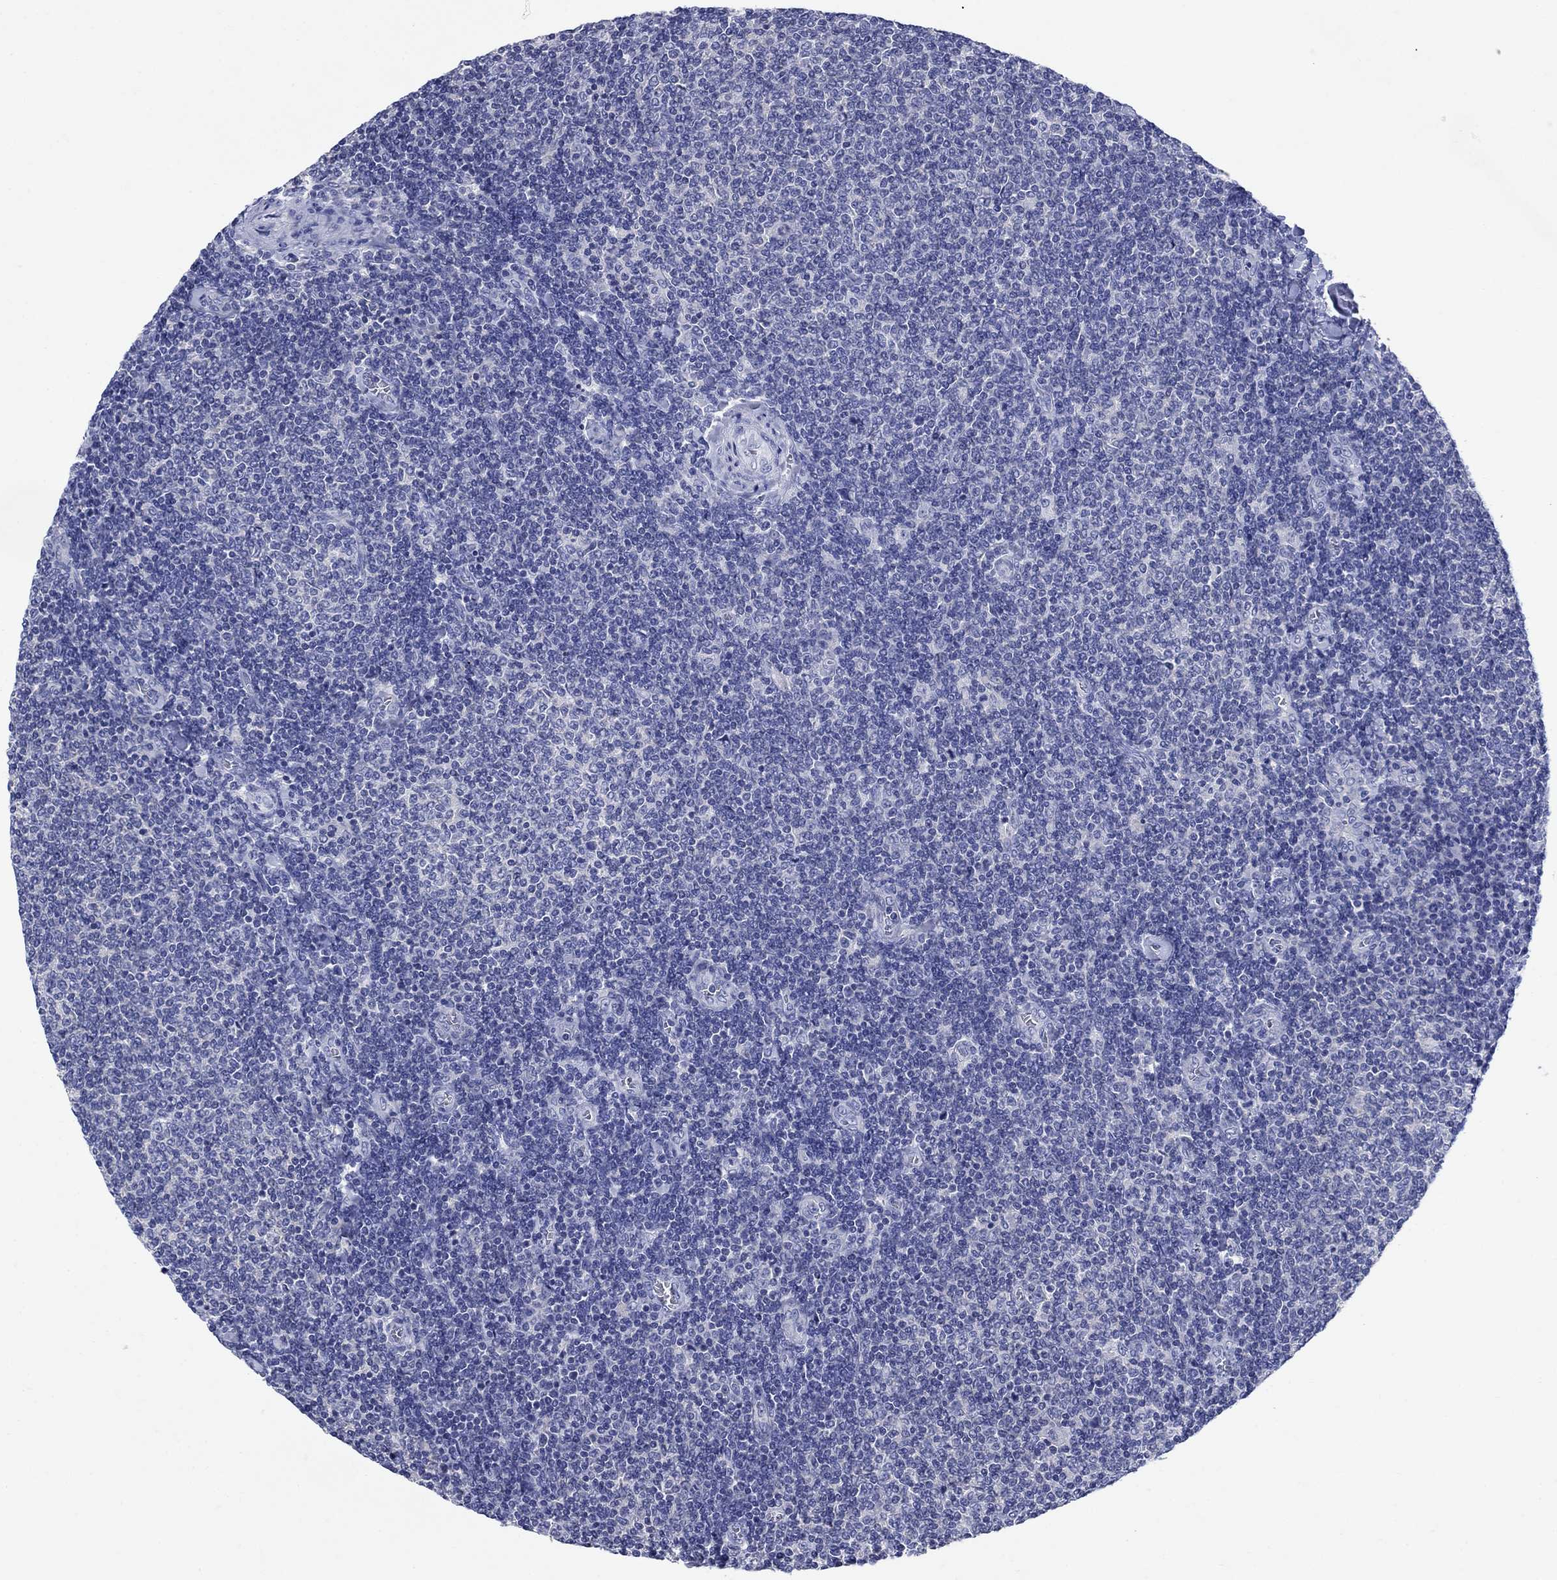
{"staining": {"intensity": "negative", "quantity": "none", "location": "none"}, "tissue": "lymphoma", "cell_type": "Tumor cells", "image_type": "cancer", "snomed": [{"axis": "morphology", "description": "Malignant lymphoma, non-Hodgkin's type, Low grade"}, {"axis": "topography", "description": "Lymph node"}], "caption": "The immunohistochemistry histopathology image has no significant positivity in tumor cells of low-grade malignant lymphoma, non-Hodgkin's type tissue.", "gene": "SULT2B1", "patient": {"sex": "male", "age": 52}}